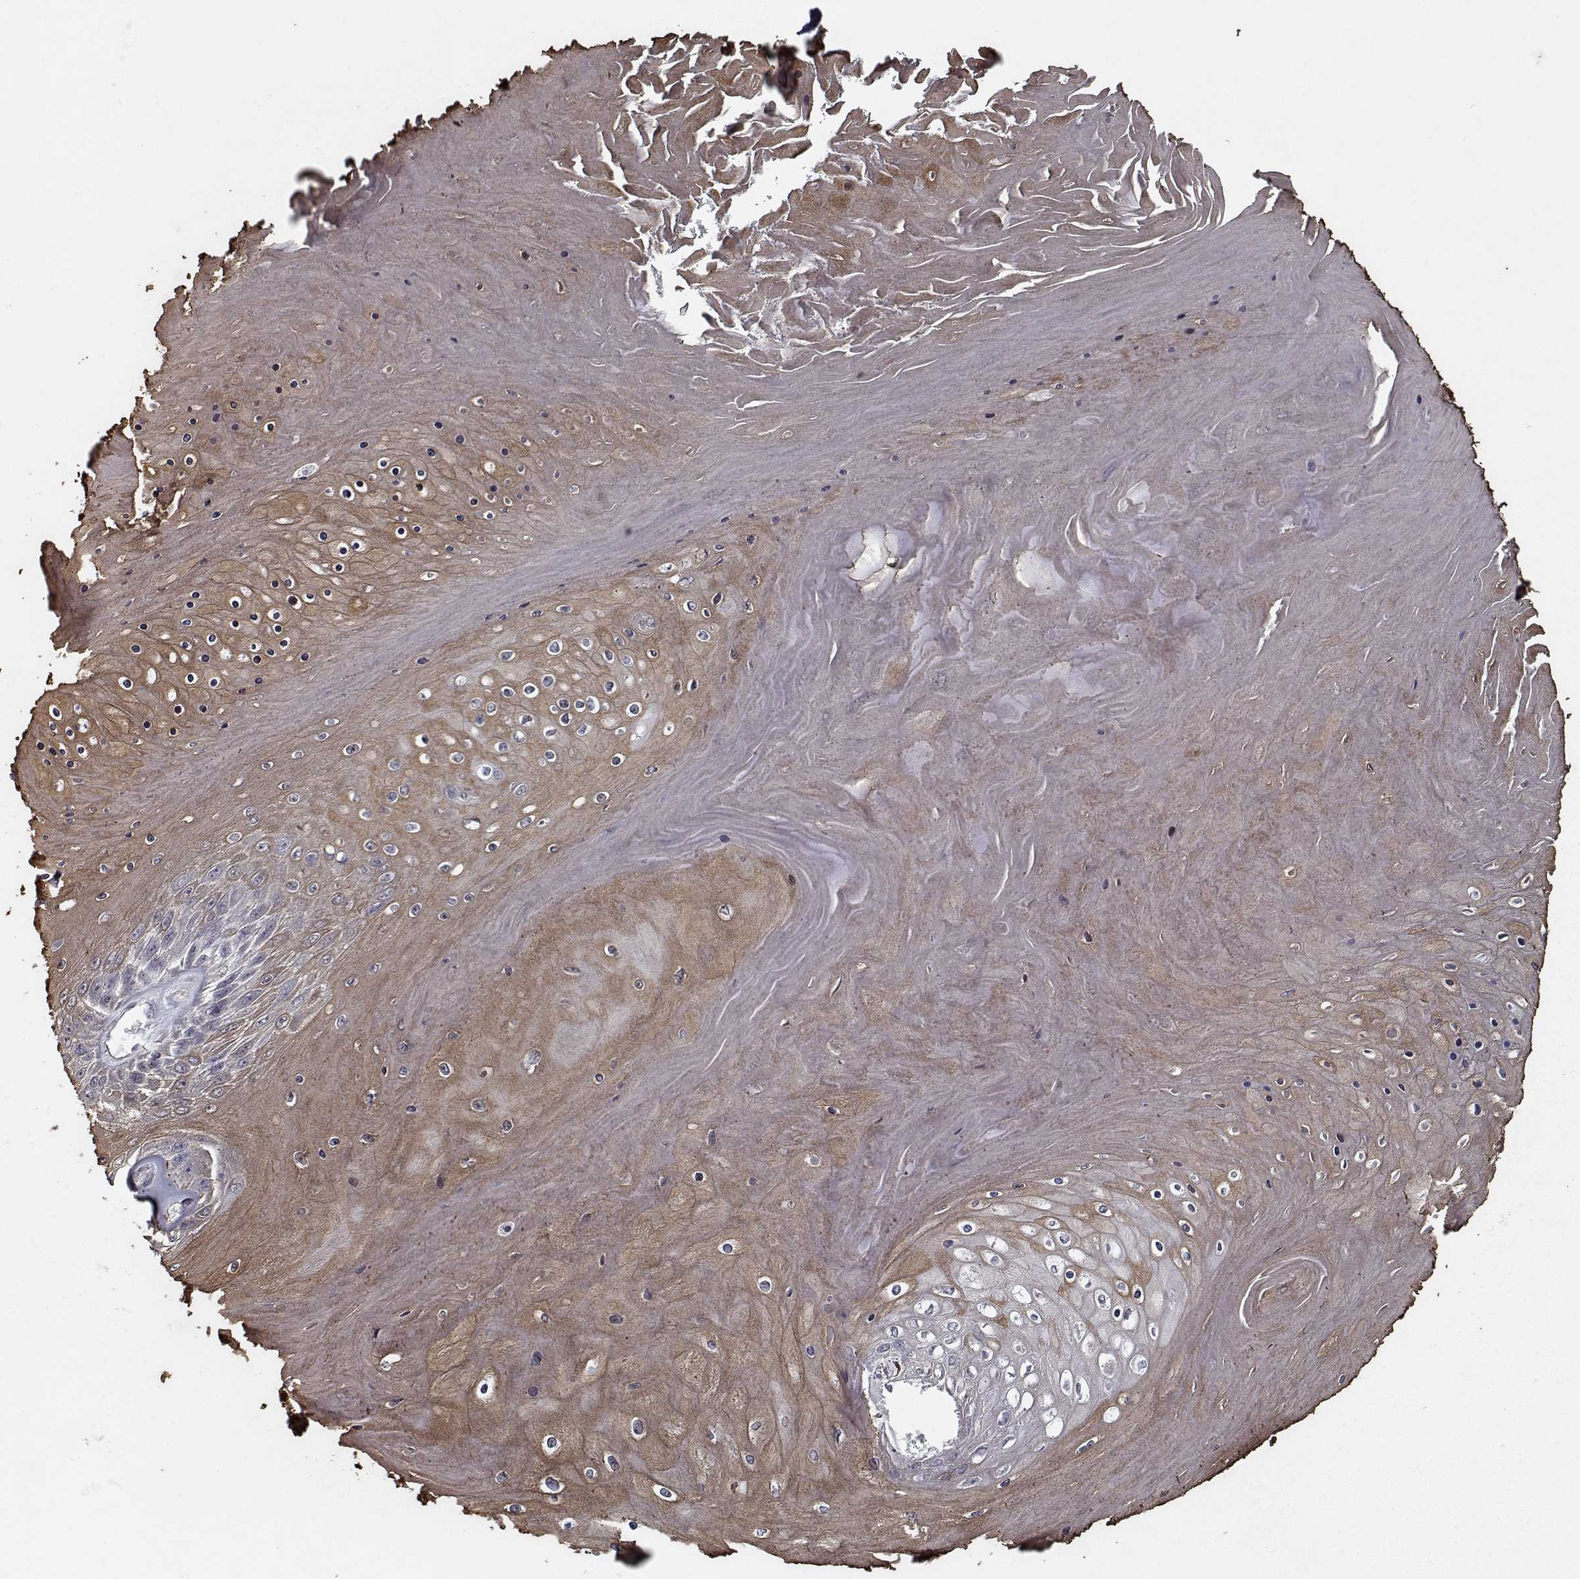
{"staining": {"intensity": "weak", "quantity": ">75%", "location": "cytoplasmic/membranous"}, "tissue": "skin cancer", "cell_type": "Tumor cells", "image_type": "cancer", "snomed": [{"axis": "morphology", "description": "Squamous cell carcinoma, NOS"}, {"axis": "topography", "description": "Skin"}], "caption": "DAB immunohistochemical staining of skin cancer (squamous cell carcinoma) demonstrates weak cytoplasmic/membranous protein staining in about >75% of tumor cells. (DAB IHC, brown staining for protein, blue staining for nuclei).", "gene": "NLK", "patient": {"sex": "male", "age": 62}}